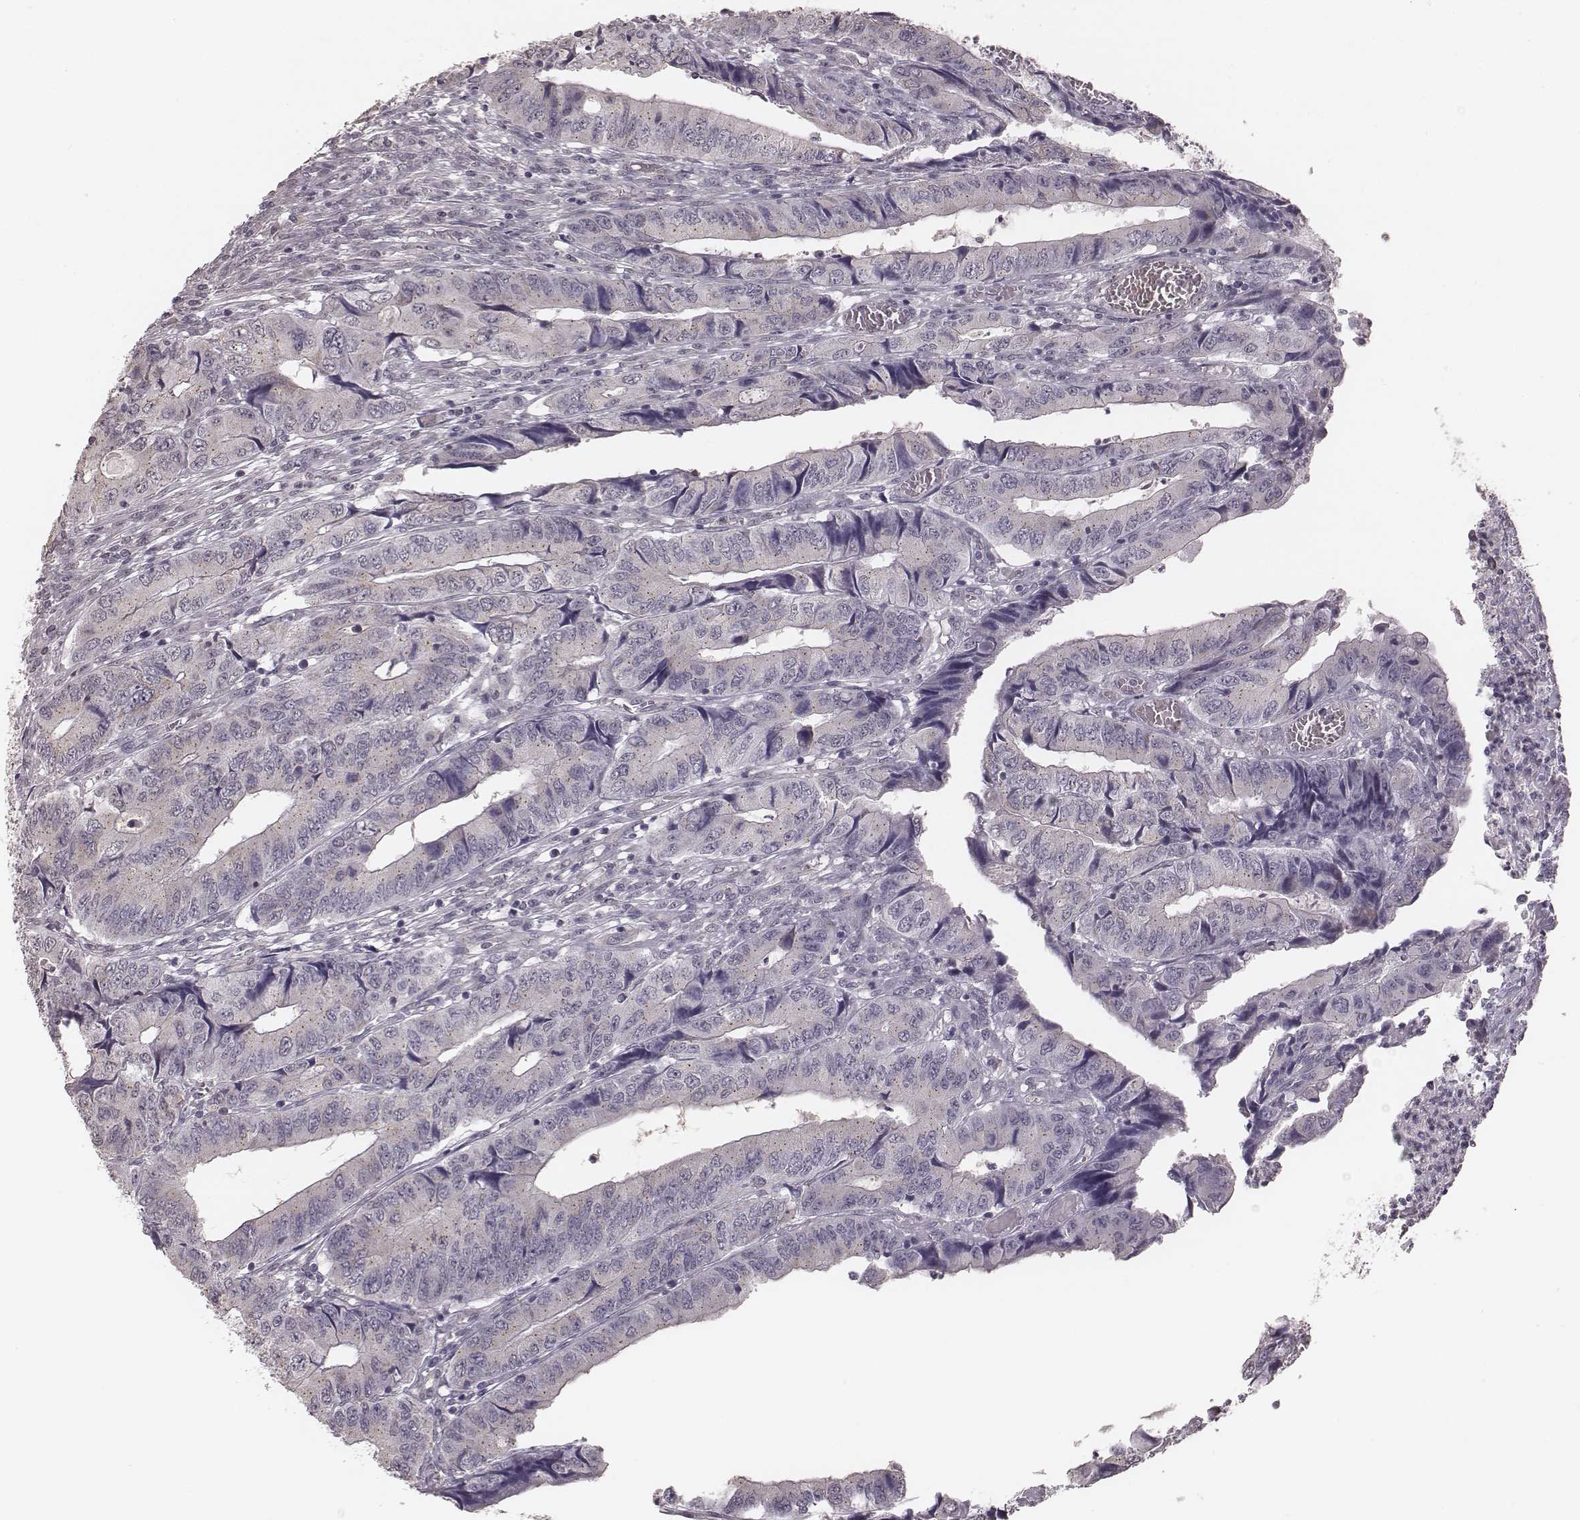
{"staining": {"intensity": "negative", "quantity": "none", "location": "none"}, "tissue": "colorectal cancer", "cell_type": "Tumor cells", "image_type": "cancer", "snomed": [{"axis": "morphology", "description": "Adenocarcinoma, NOS"}, {"axis": "topography", "description": "Colon"}], "caption": "DAB immunohistochemical staining of human colorectal adenocarcinoma shows no significant positivity in tumor cells. (Brightfield microscopy of DAB (3,3'-diaminobenzidine) immunohistochemistry at high magnification).", "gene": "SLC7A4", "patient": {"sex": "male", "age": 53}}